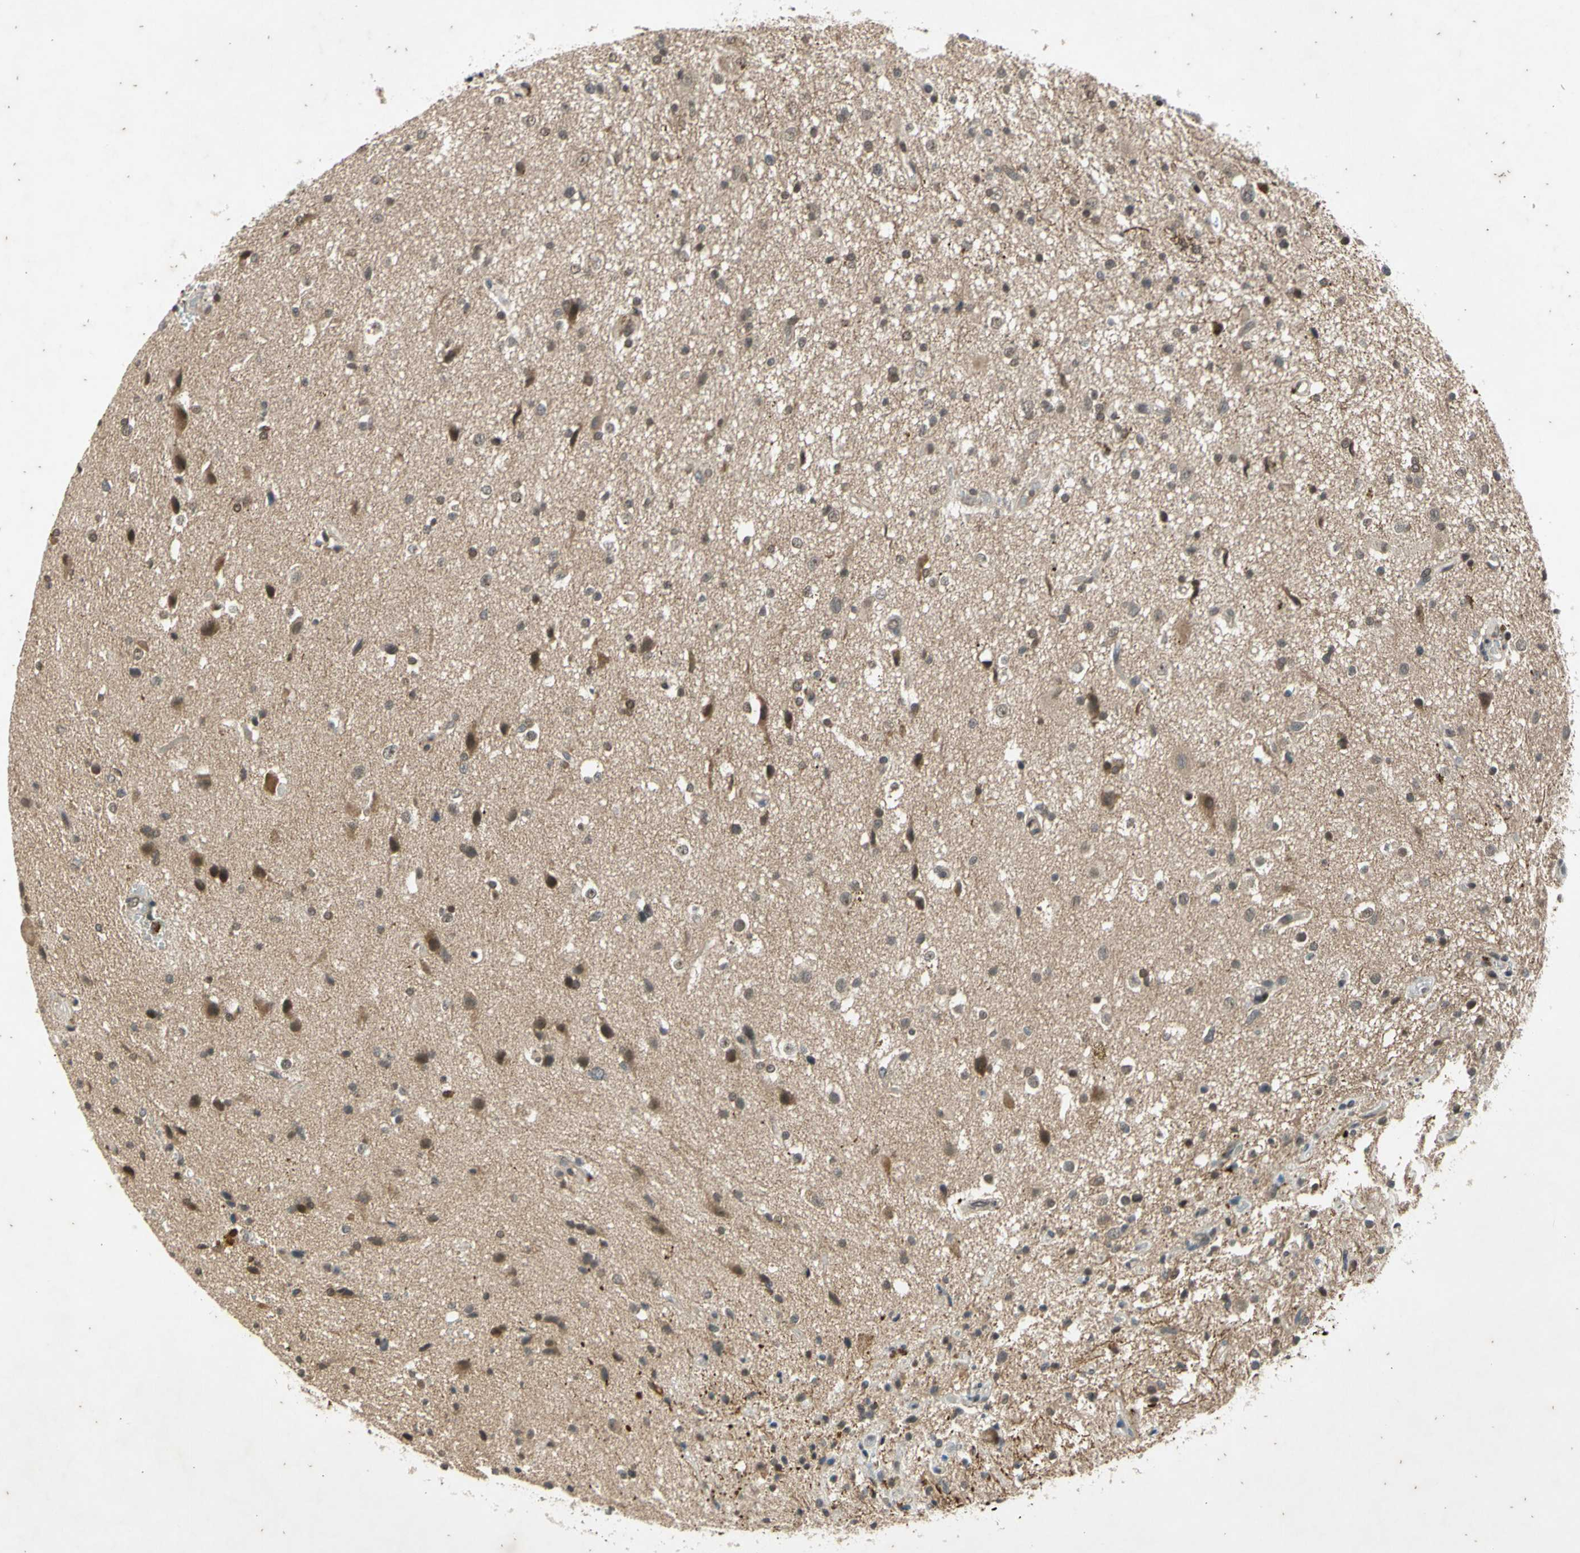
{"staining": {"intensity": "weak", "quantity": "<25%", "location": "nuclear"}, "tissue": "glioma", "cell_type": "Tumor cells", "image_type": "cancer", "snomed": [{"axis": "morphology", "description": "Glioma, malignant, High grade"}, {"axis": "topography", "description": "Brain"}], "caption": "An image of glioma stained for a protein demonstrates no brown staining in tumor cells.", "gene": "EFNB2", "patient": {"sex": "male", "age": 33}}